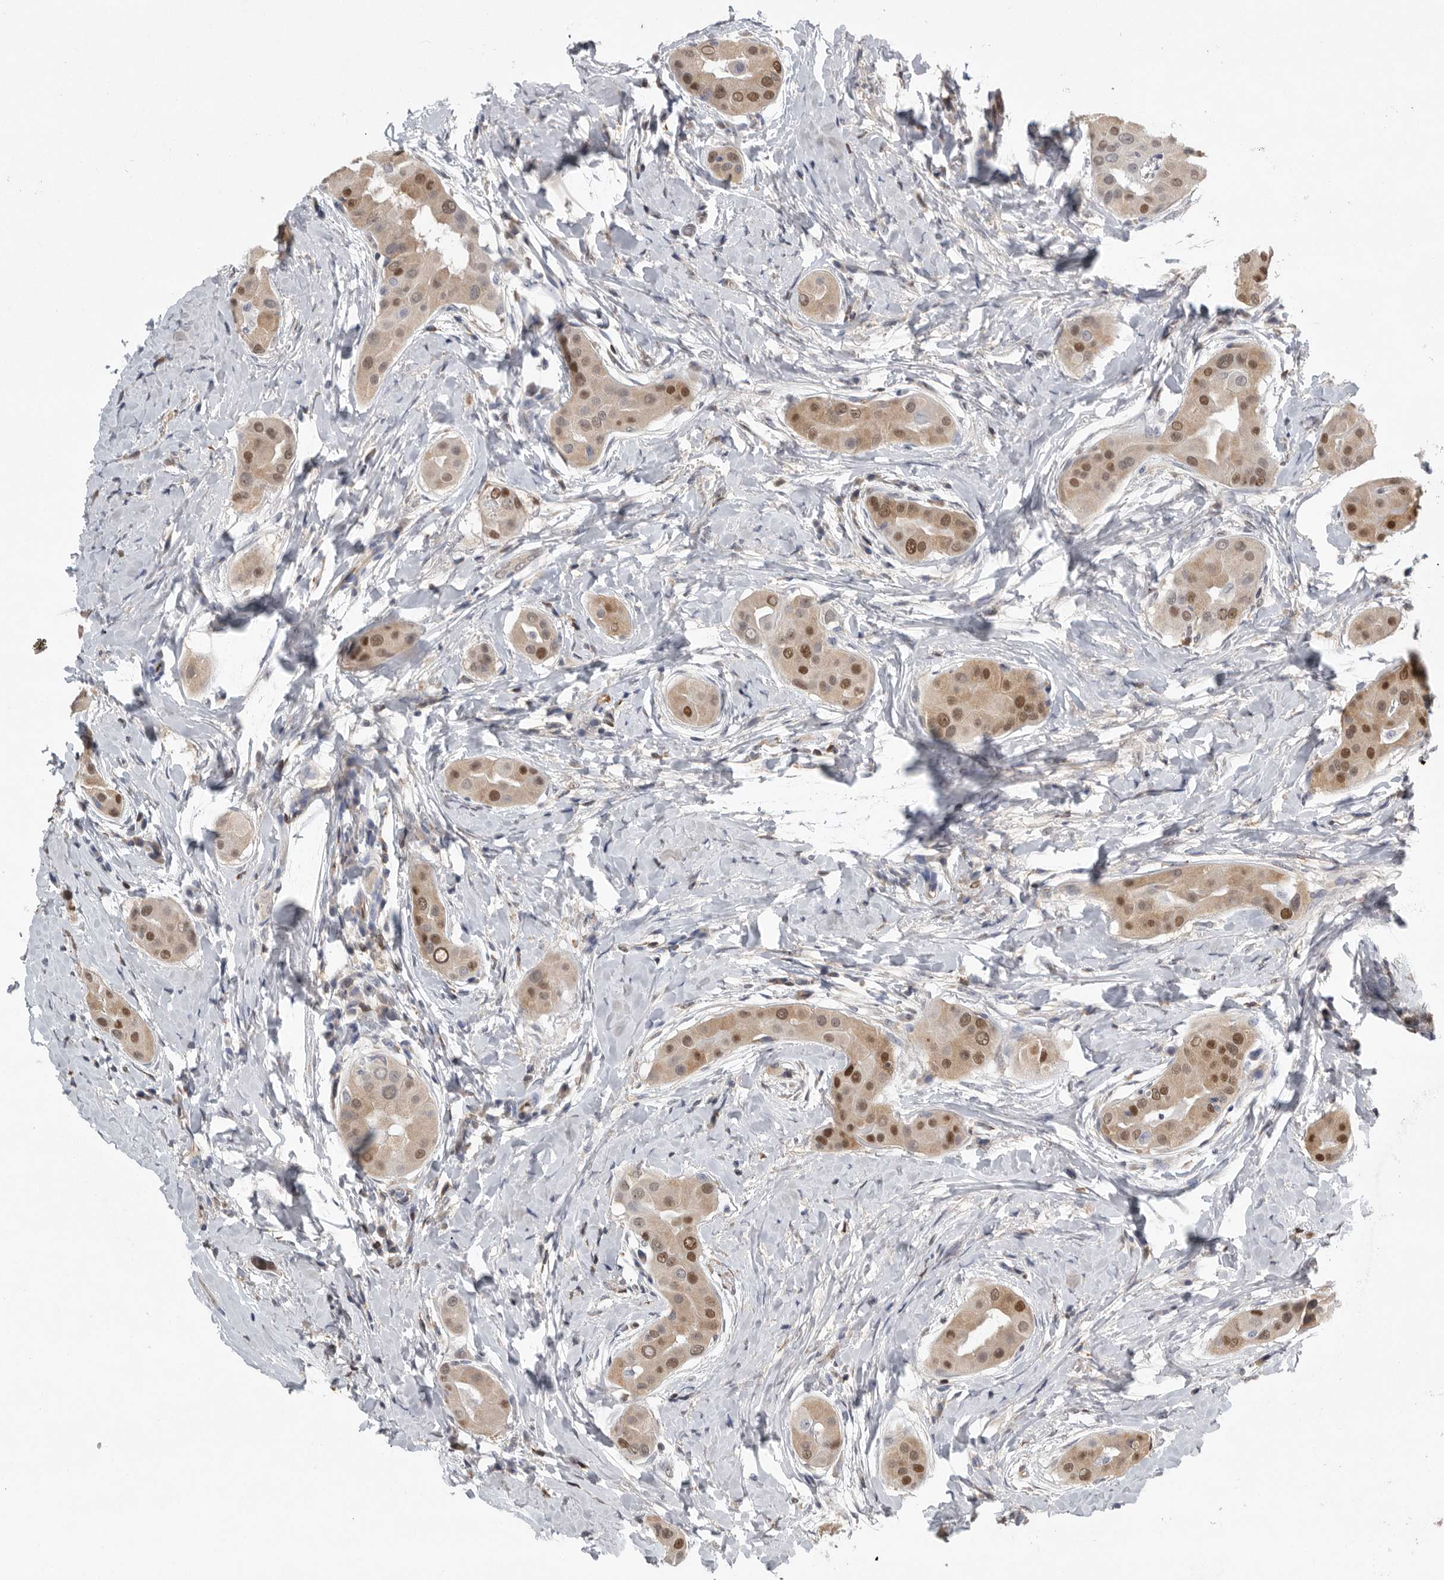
{"staining": {"intensity": "moderate", "quantity": ">75%", "location": "cytoplasmic/membranous,nuclear"}, "tissue": "thyroid cancer", "cell_type": "Tumor cells", "image_type": "cancer", "snomed": [{"axis": "morphology", "description": "Papillary adenocarcinoma, NOS"}, {"axis": "topography", "description": "Thyroid gland"}], "caption": "About >75% of tumor cells in thyroid cancer demonstrate moderate cytoplasmic/membranous and nuclear protein positivity as visualized by brown immunohistochemical staining.", "gene": "PDCD4", "patient": {"sex": "male", "age": 33}}